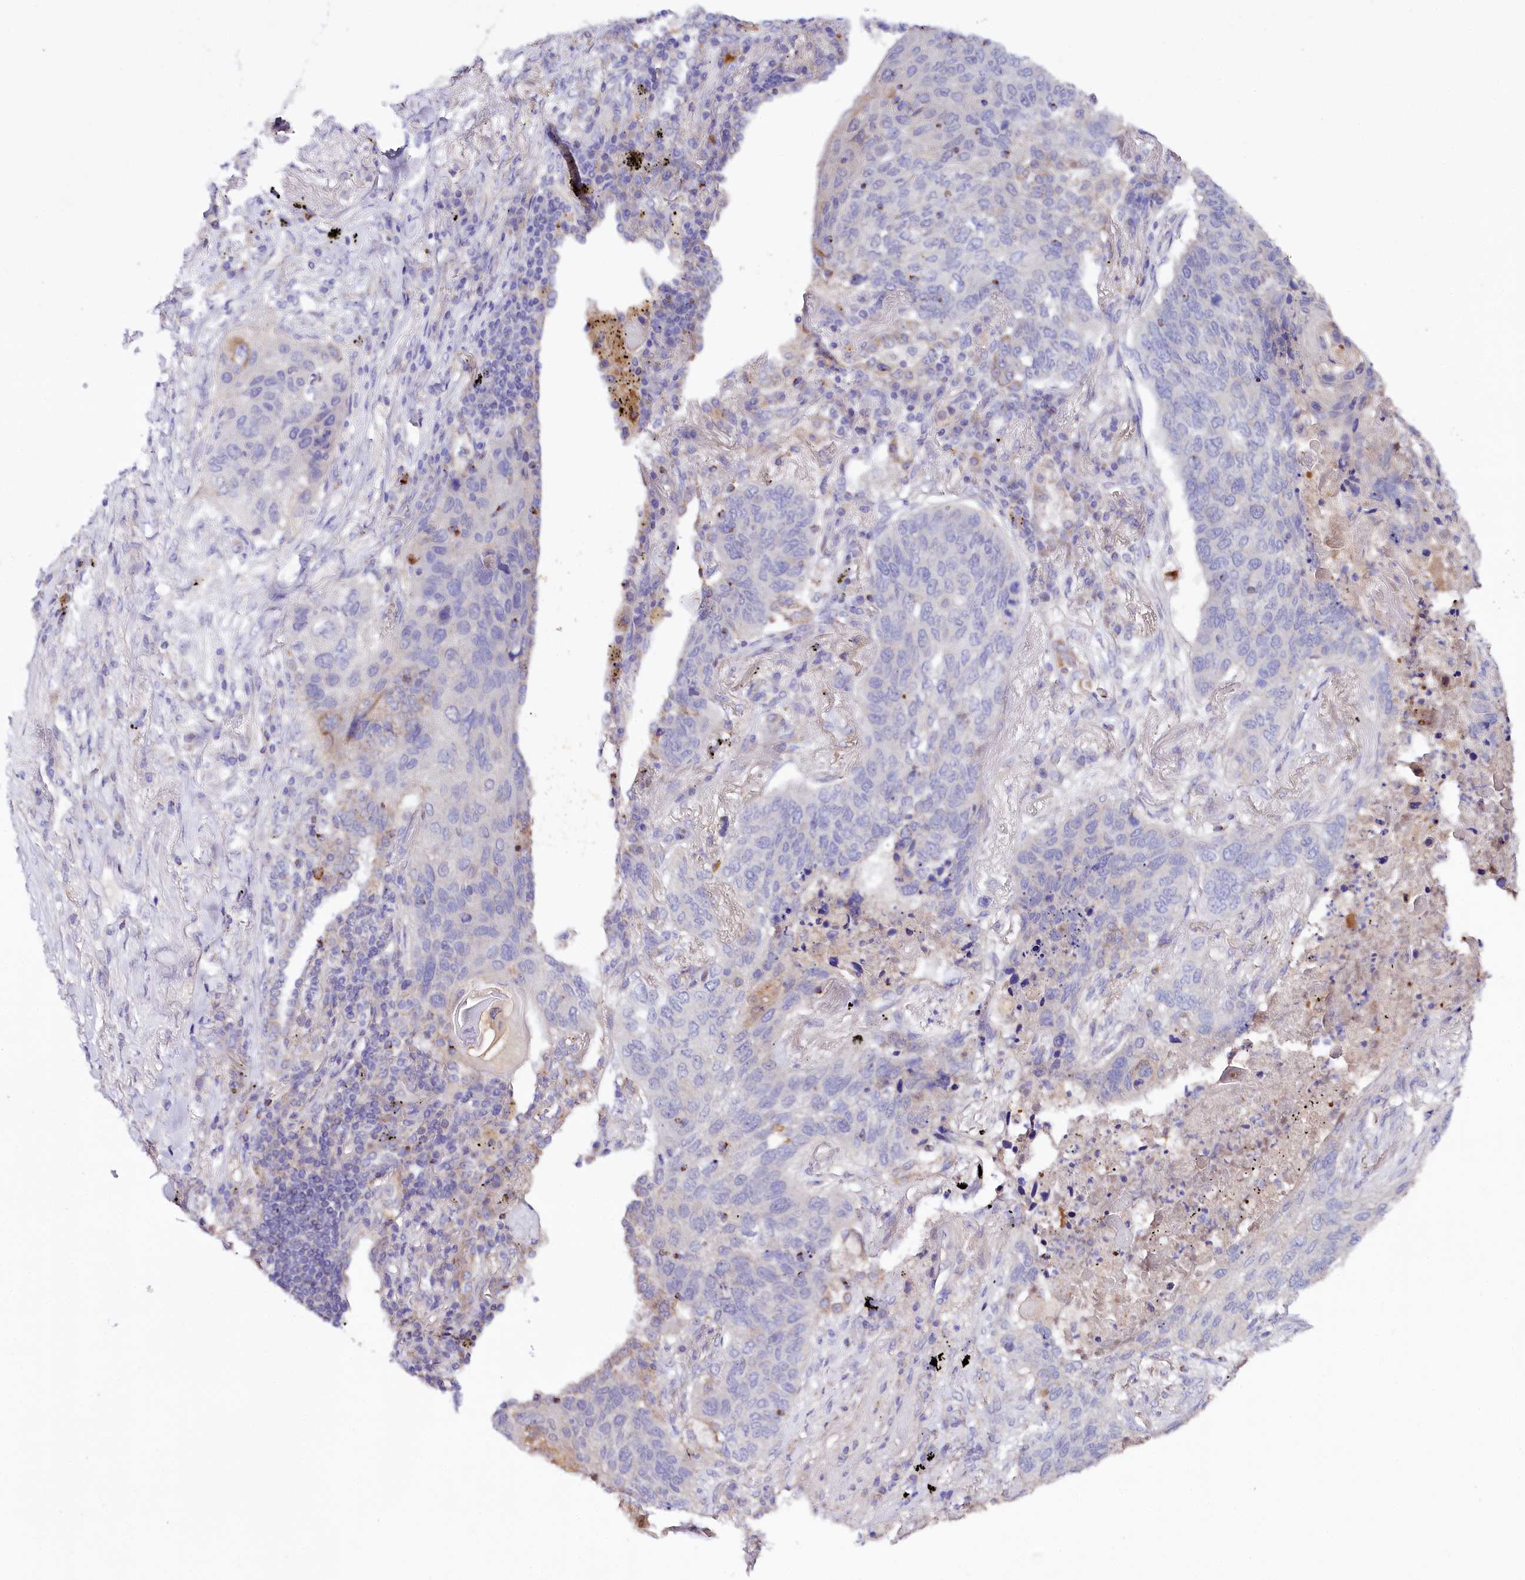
{"staining": {"intensity": "negative", "quantity": "none", "location": "none"}, "tissue": "lung cancer", "cell_type": "Tumor cells", "image_type": "cancer", "snomed": [{"axis": "morphology", "description": "Squamous cell carcinoma, NOS"}, {"axis": "topography", "description": "Lung"}], "caption": "Immunohistochemical staining of lung cancer exhibits no significant expression in tumor cells. (DAB (3,3'-diaminobenzidine) immunohistochemistry (IHC), high magnification).", "gene": "ZNF45", "patient": {"sex": "female", "age": 63}}